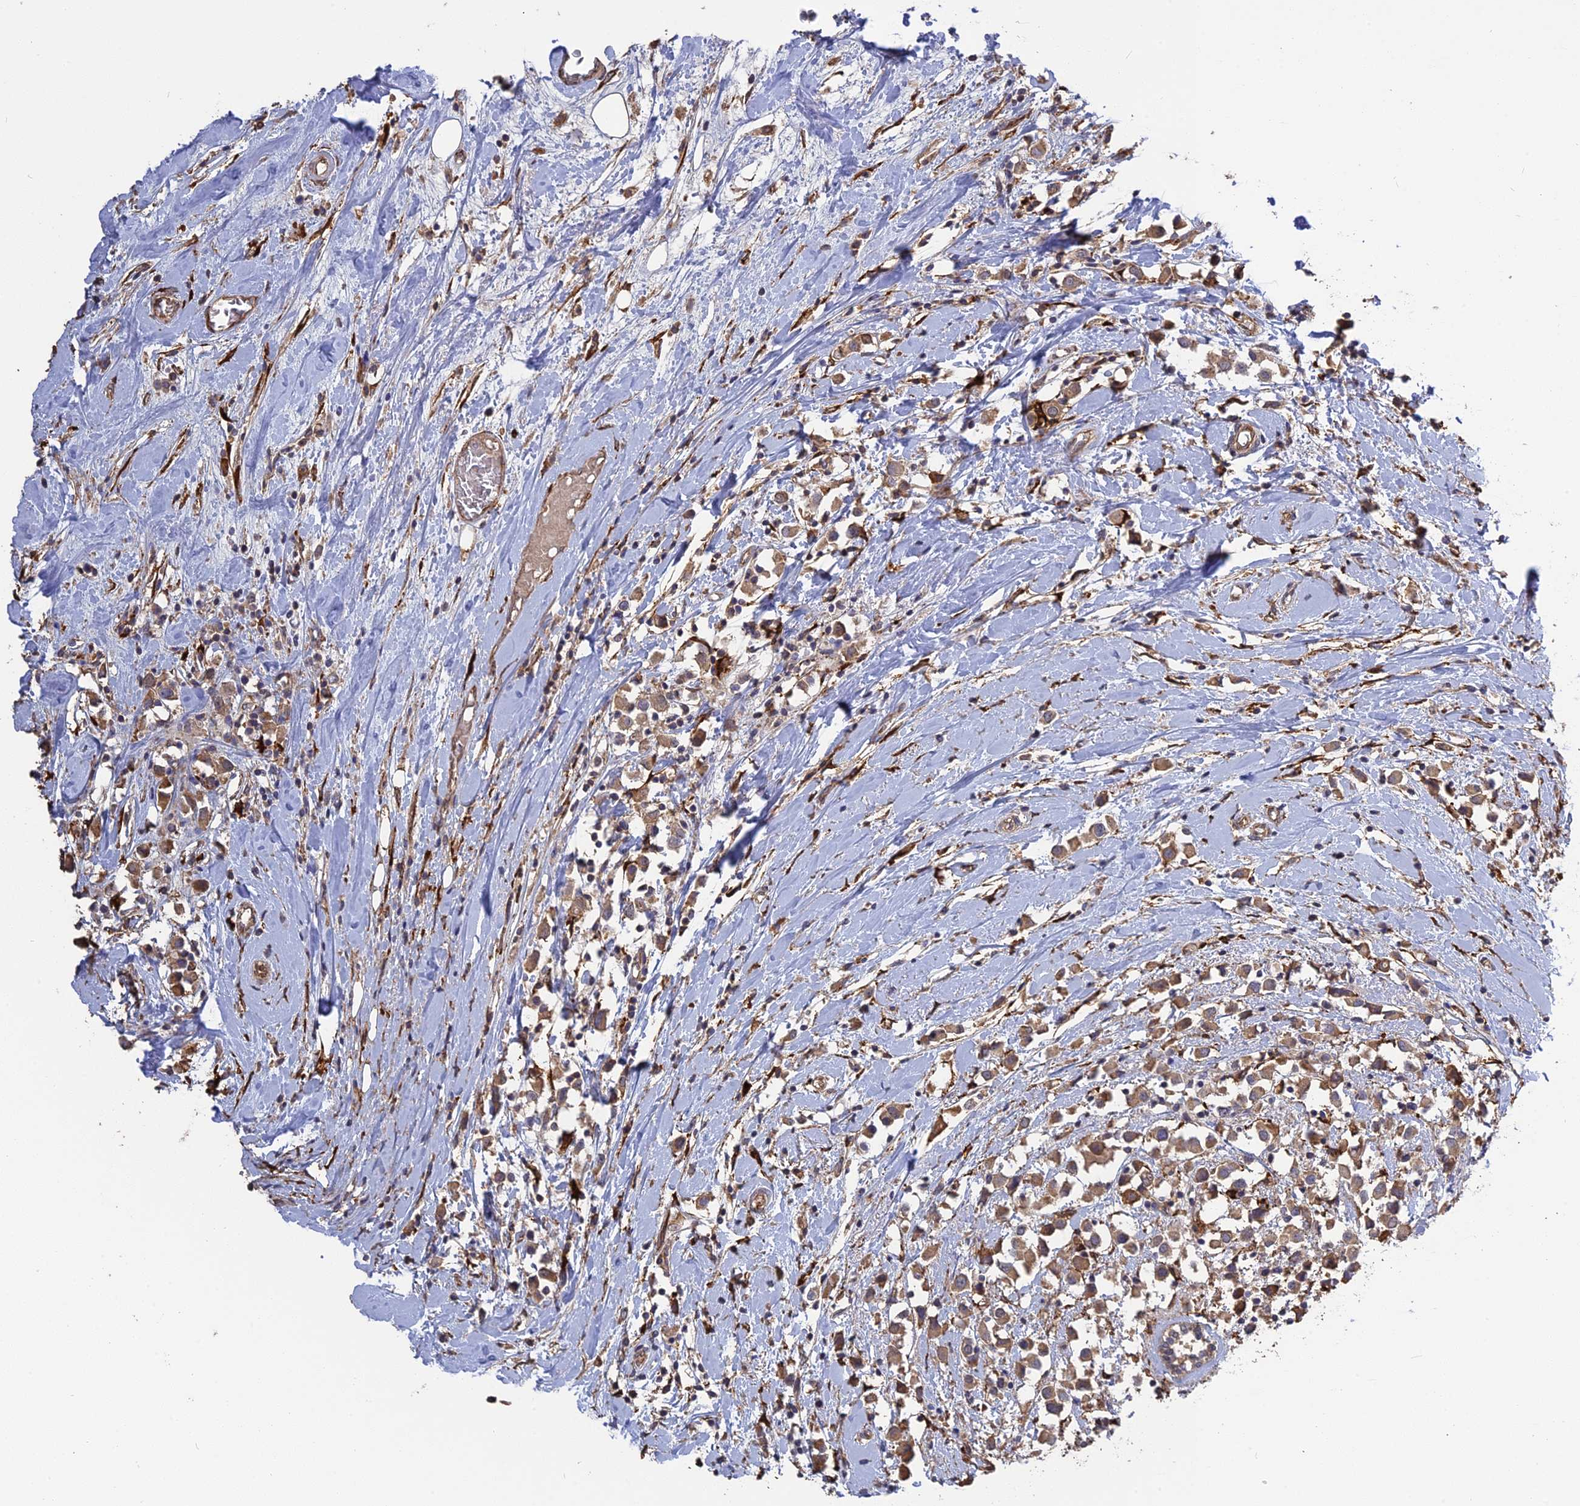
{"staining": {"intensity": "moderate", "quantity": ">75%", "location": "cytoplasmic/membranous"}, "tissue": "breast cancer", "cell_type": "Tumor cells", "image_type": "cancer", "snomed": [{"axis": "morphology", "description": "Duct carcinoma"}, {"axis": "topography", "description": "Breast"}], "caption": "This photomicrograph reveals immunohistochemistry staining of human breast cancer, with medium moderate cytoplasmic/membranous expression in about >75% of tumor cells.", "gene": "PPIC", "patient": {"sex": "female", "age": 61}}